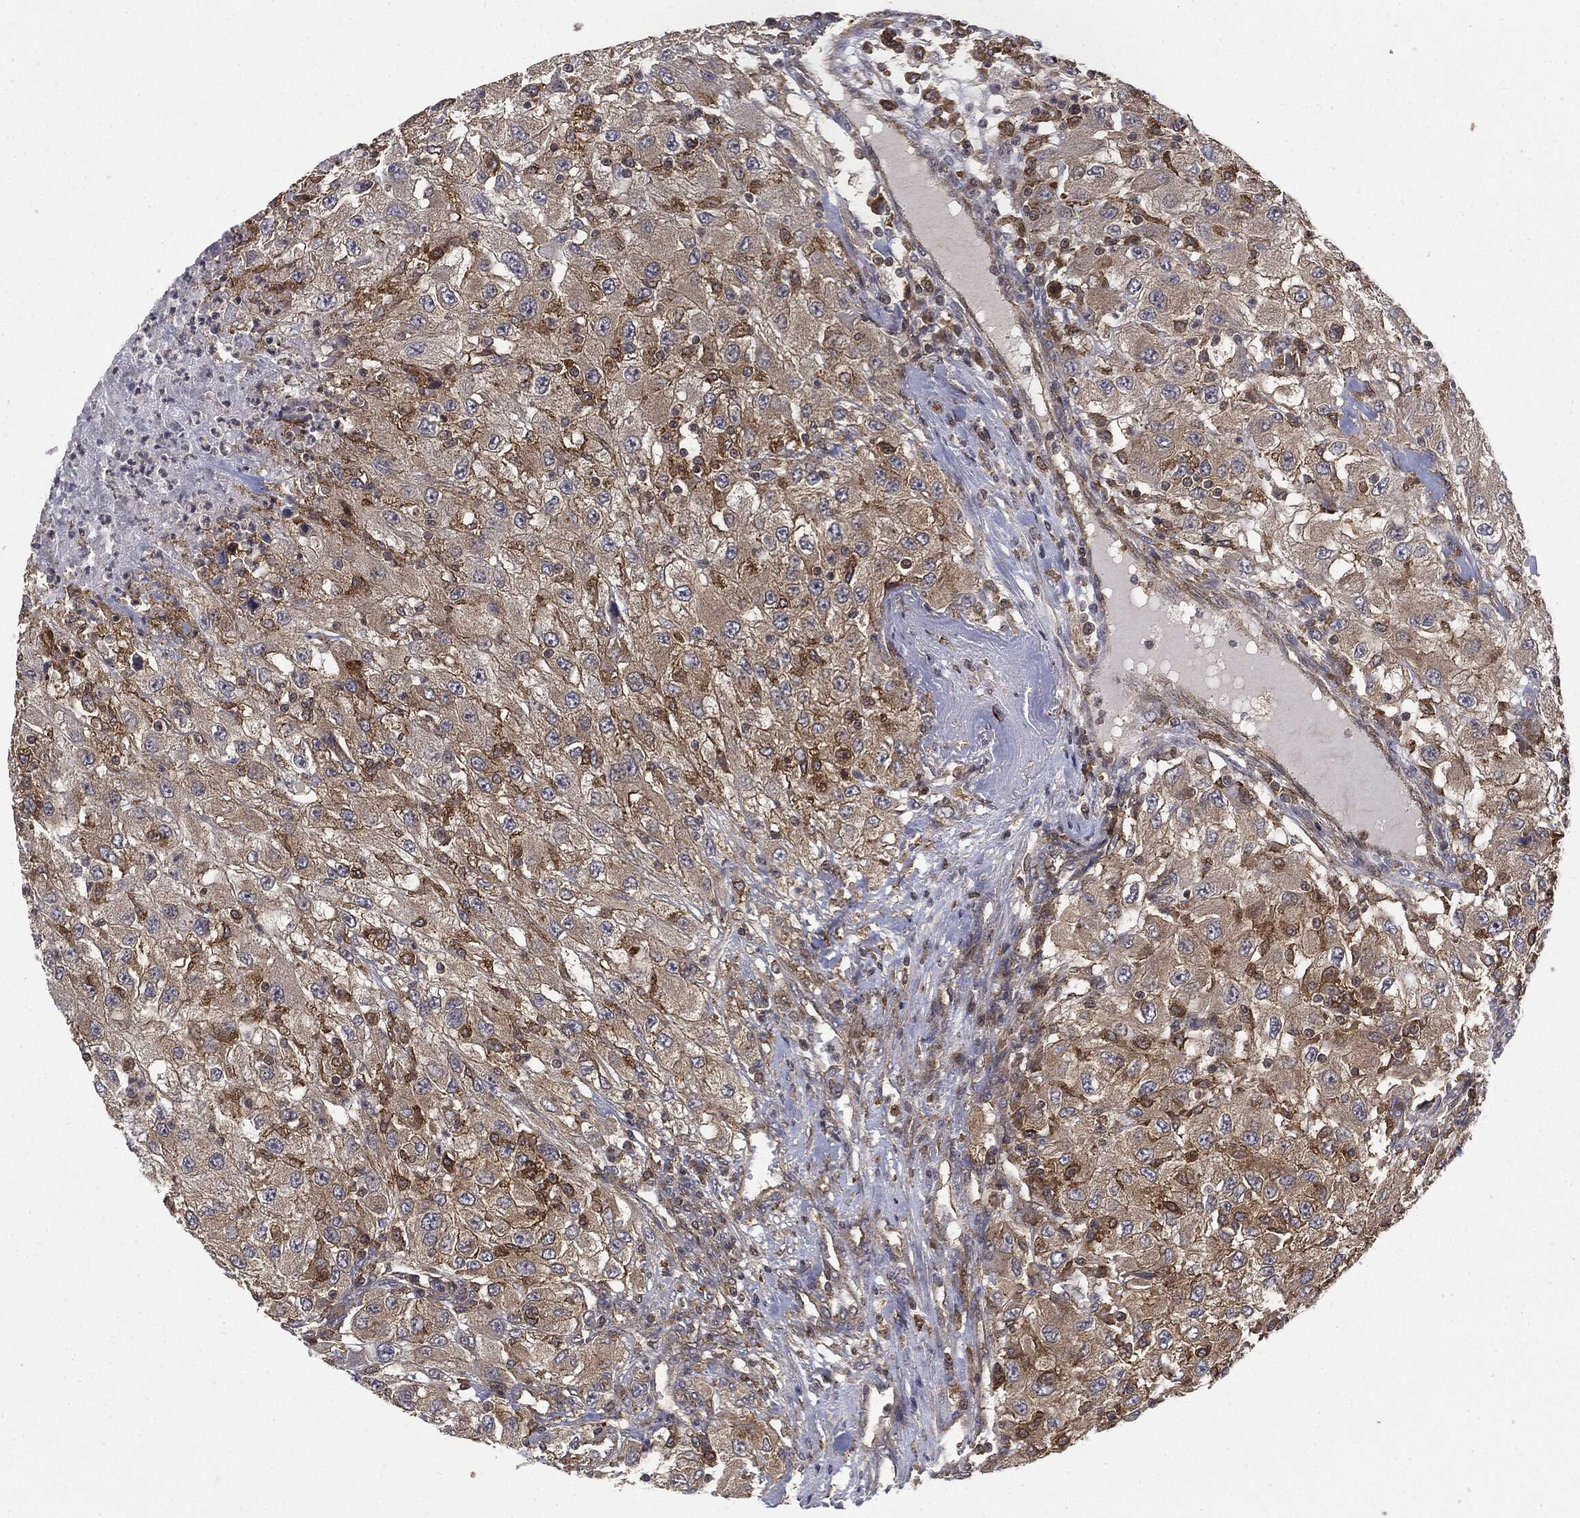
{"staining": {"intensity": "weak", "quantity": "25%-75%", "location": "cytoplasmic/membranous"}, "tissue": "renal cancer", "cell_type": "Tumor cells", "image_type": "cancer", "snomed": [{"axis": "morphology", "description": "Adenocarcinoma, NOS"}, {"axis": "topography", "description": "Kidney"}], "caption": "Immunohistochemical staining of adenocarcinoma (renal) demonstrates weak cytoplasmic/membranous protein positivity in about 25%-75% of tumor cells. The protein is shown in brown color, while the nuclei are stained blue.", "gene": "SNX5", "patient": {"sex": "female", "age": 67}}